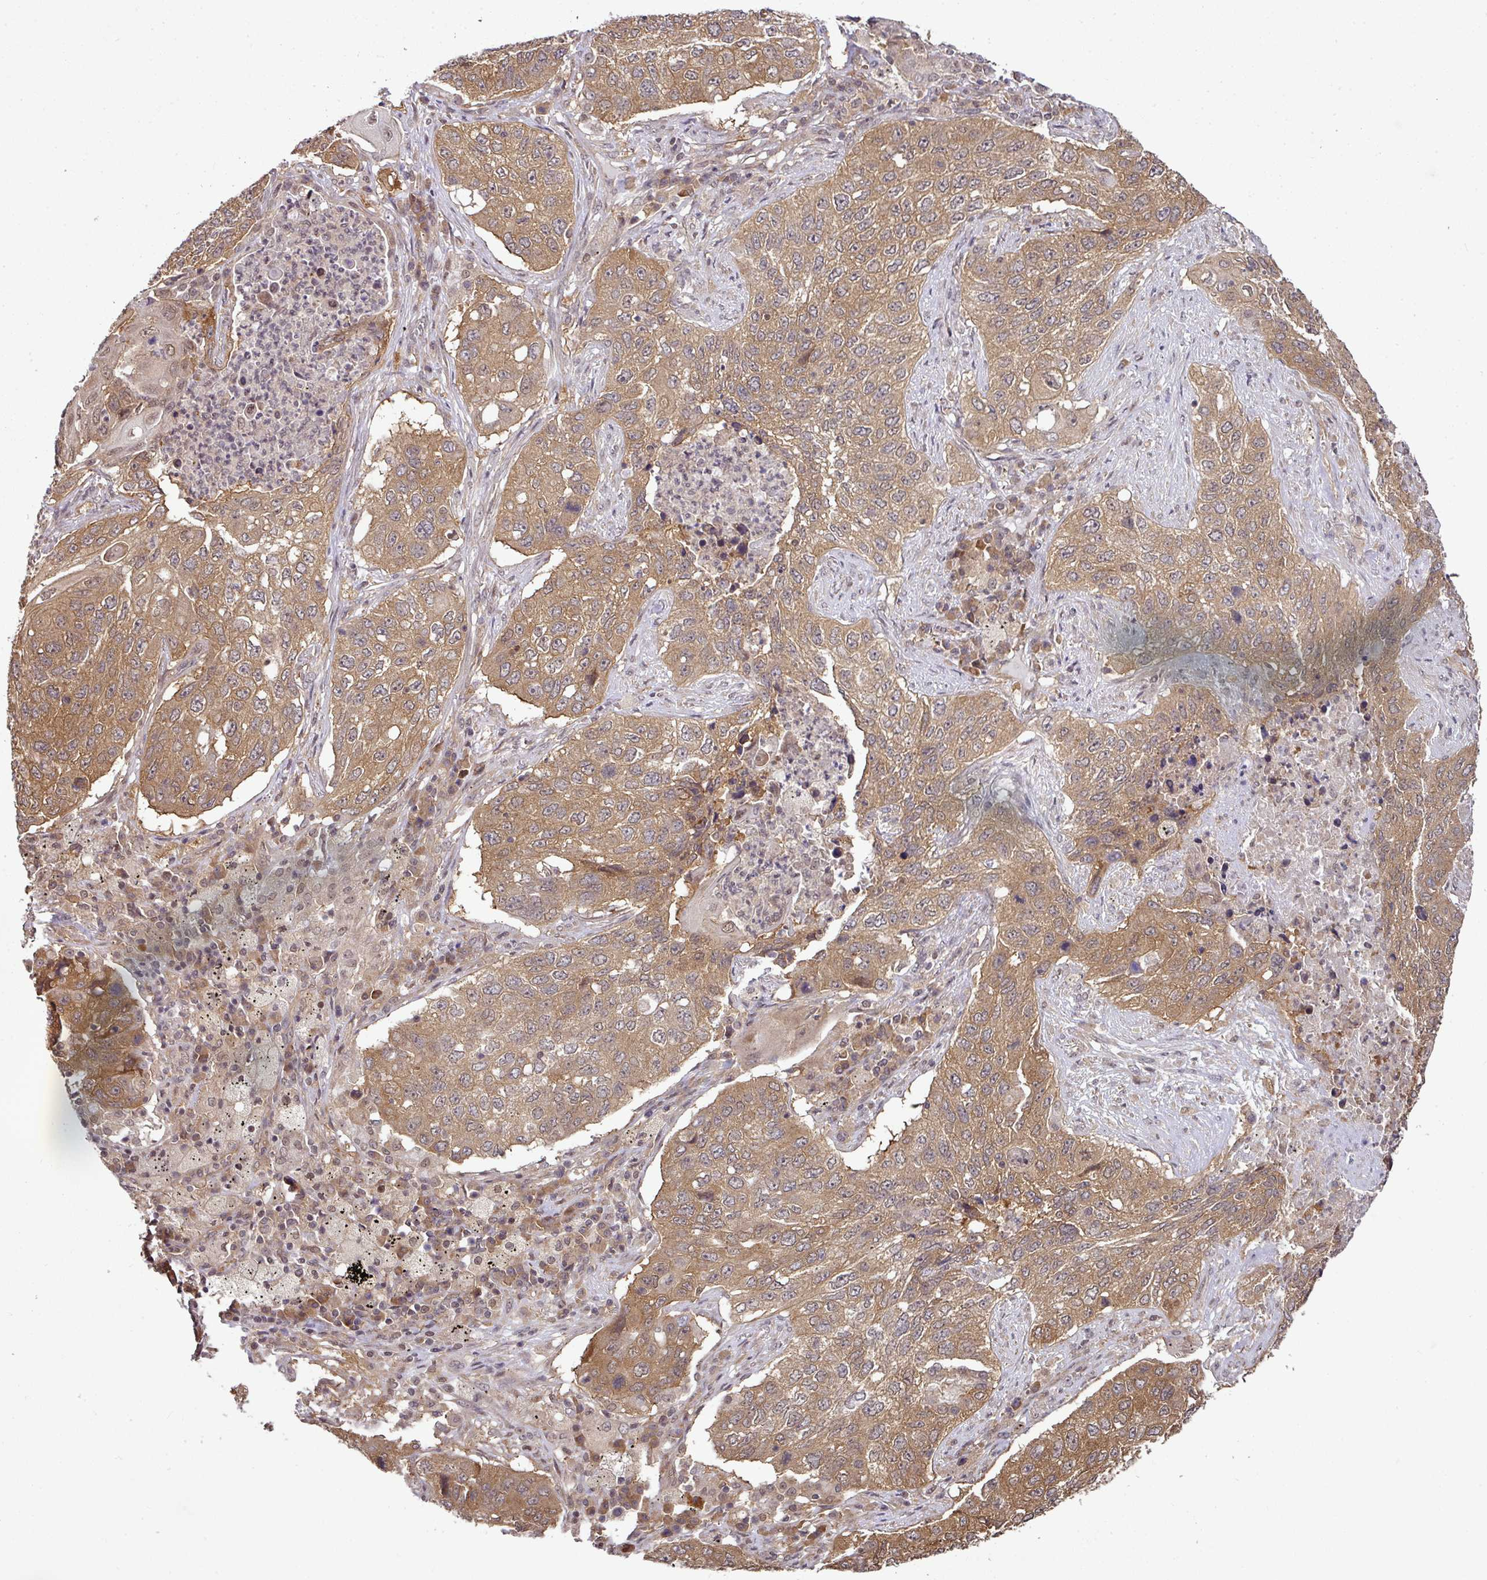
{"staining": {"intensity": "moderate", "quantity": ">75%", "location": "cytoplasmic/membranous"}, "tissue": "lung cancer", "cell_type": "Tumor cells", "image_type": "cancer", "snomed": [{"axis": "morphology", "description": "Squamous cell carcinoma, NOS"}, {"axis": "topography", "description": "Lung"}], "caption": "A micrograph of human lung cancer stained for a protein reveals moderate cytoplasmic/membranous brown staining in tumor cells.", "gene": "ANKRD18A", "patient": {"sex": "female", "age": 63}}